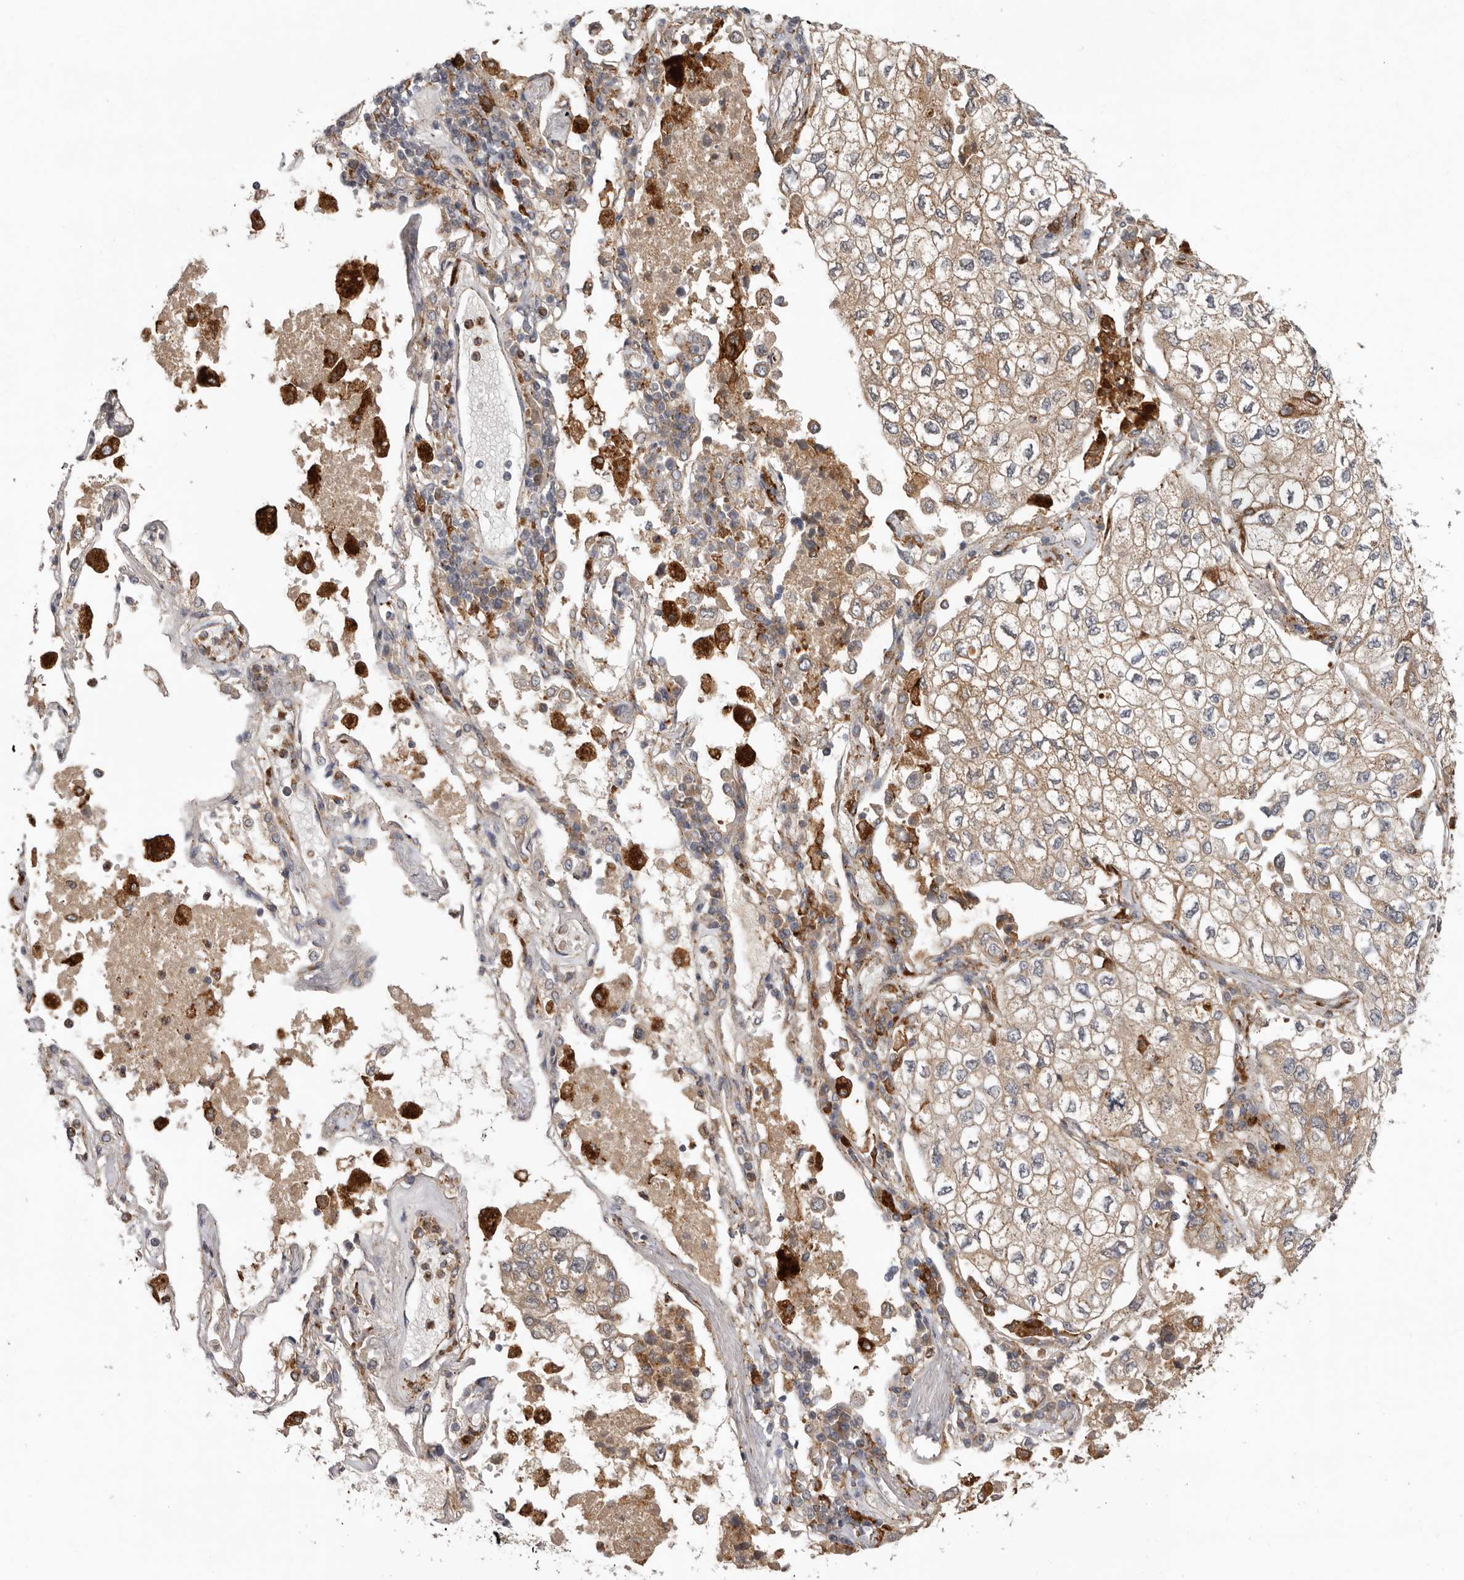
{"staining": {"intensity": "moderate", "quantity": ">75%", "location": "cytoplasmic/membranous"}, "tissue": "lung cancer", "cell_type": "Tumor cells", "image_type": "cancer", "snomed": [{"axis": "morphology", "description": "Adenocarcinoma, NOS"}, {"axis": "topography", "description": "Lung"}], "caption": "About >75% of tumor cells in lung adenocarcinoma show moderate cytoplasmic/membranous protein expression as visualized by brown immunohistochemical staining.", "gene": "GRN", "patient": {"sex": "male", "age": 63}}